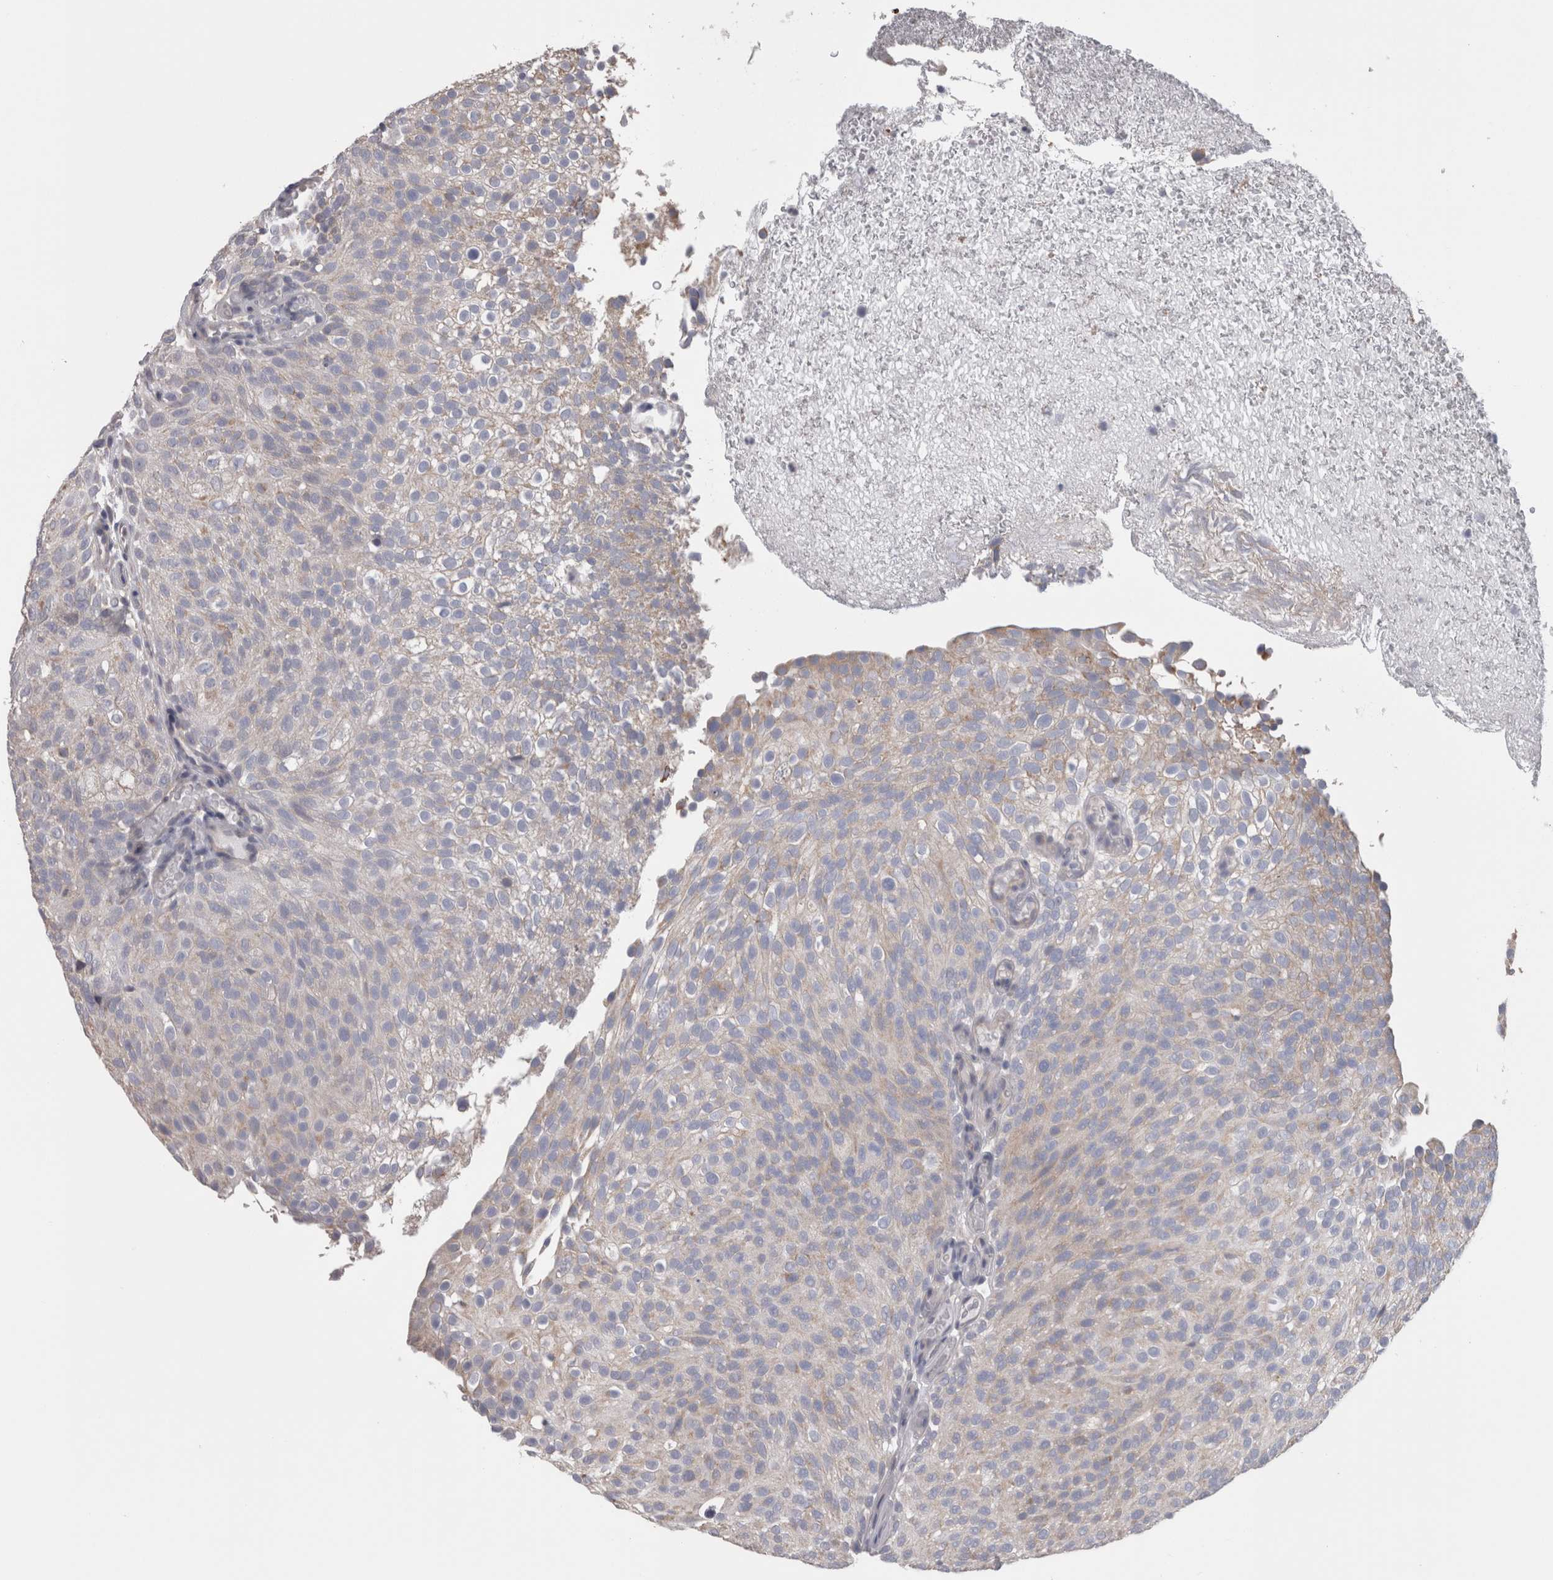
{"staining": {"intensity": "negative", "quantity": "none", "location": "none"}, "tissue": "urothelial cancer", "cell_type": "Tumor cells", "image_type": "cancer", "snomed": [{"axis": "morphology", "description": "Urothelial carcinoma, Low grade"}, {"axis": "topography", "description": "Urinary bladder"}], "caption": "DAB (3,3'-diaminobenzidine) immunohistochemical staining of human urothelial cancer displays no significant positivity in tumor cells.", "gene": "GDAP1", "patient": {"sex": "male", "age": 78}}